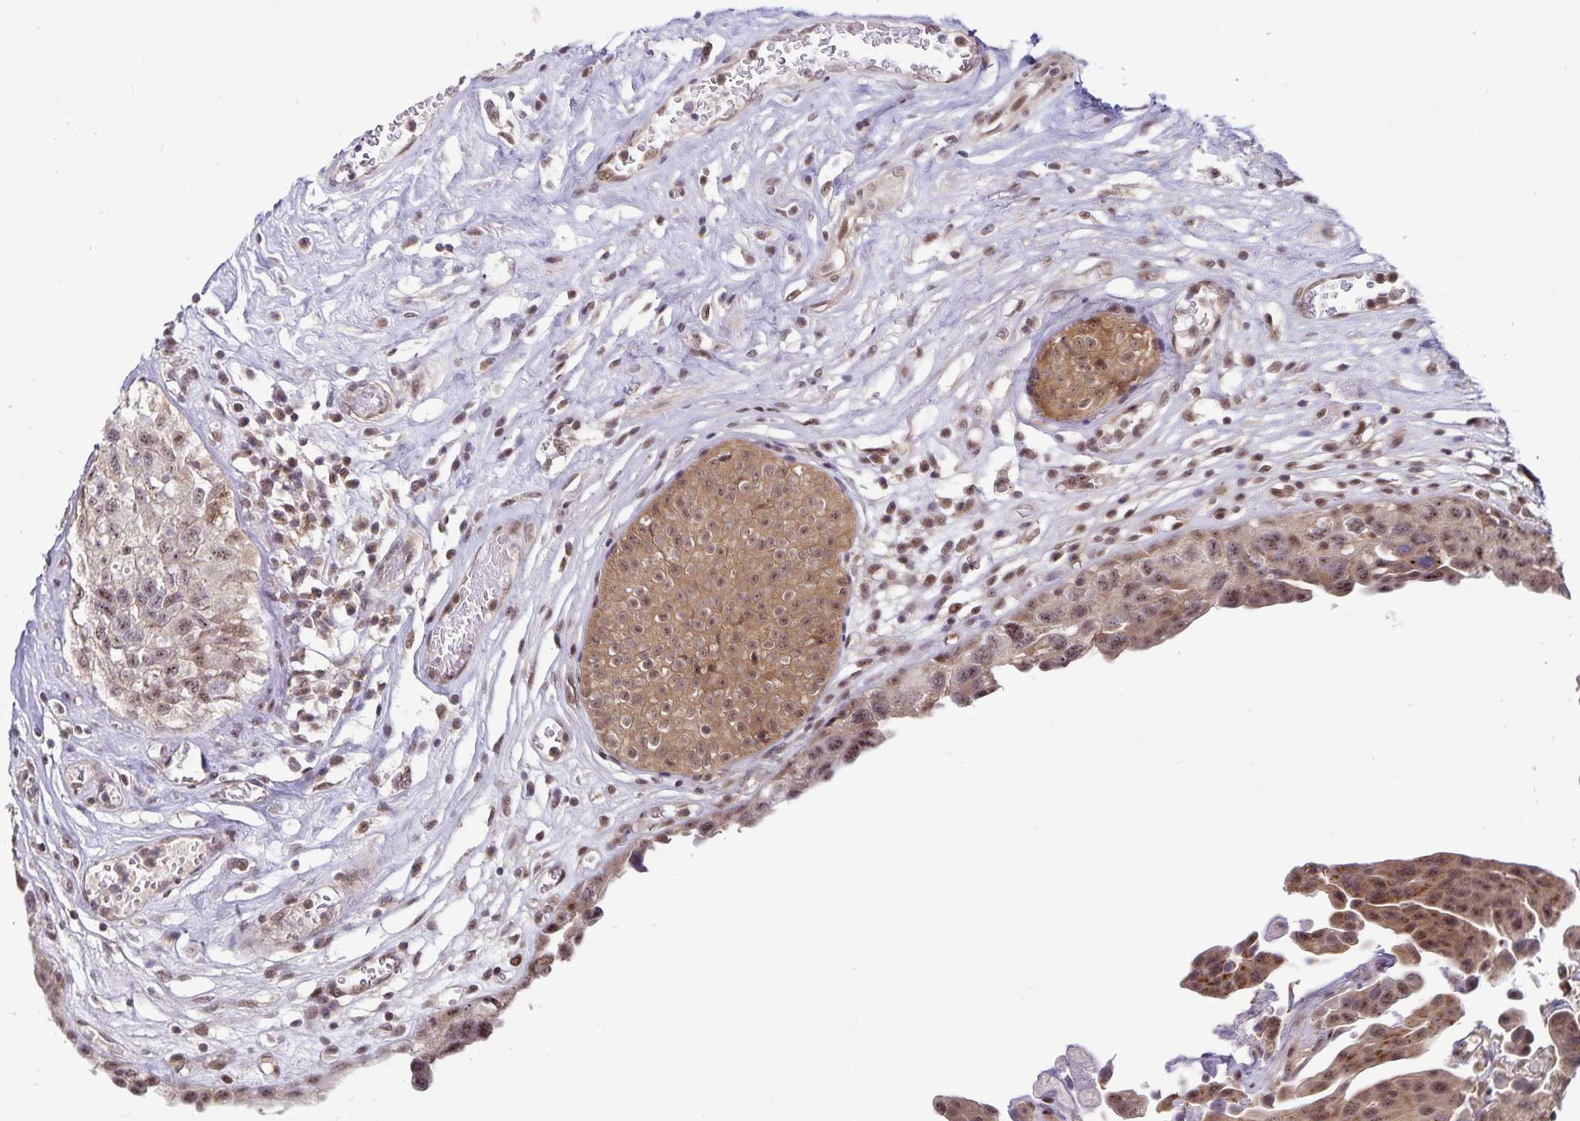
{"staining": {"intensity": "weak", "quantity": ">75%", "location": "cytoplasmic/membranous,nuclear"}, "tissue": "renal cancer", "cell_type": "Tumor cells", "image_type": "cancer", "snomed": [{"axis": "morphology", "description": "Adenocarcinoma, NOS"}, {"axis": "topography", "description": "Urinary bladder"}], "caption": "Renal adenocarcinoma was stained to show a protein in brown. There is low levels of weak cytoplasmic/membranous and nuclear positivity in approximately >75% of tumor cells.", "gene": "EXOC6B", "patient": {"sex": "male", "age": 61}}